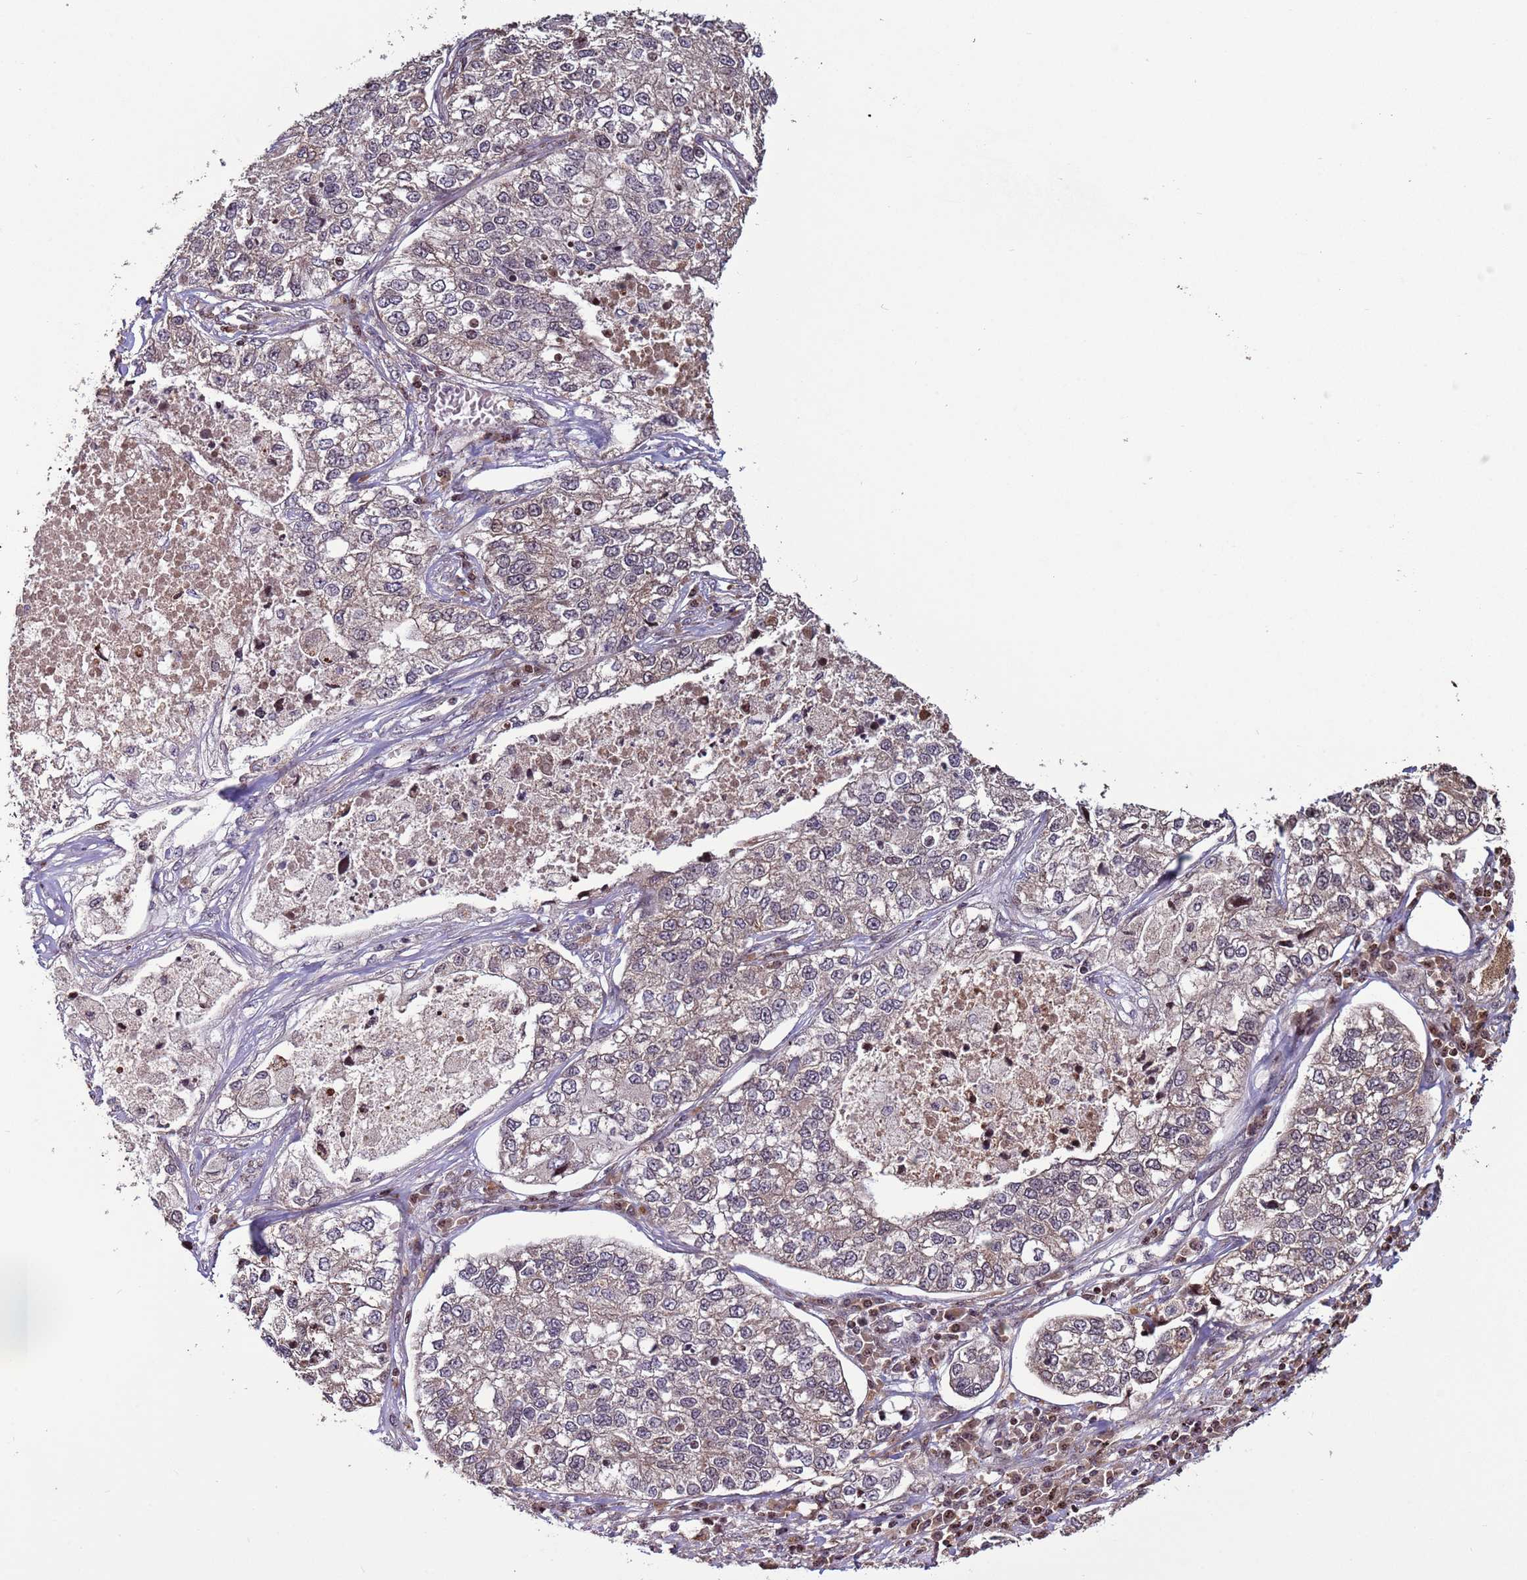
{"staining": {"intensity": "moderate", "quantity": "25%-75%", "location": "cytoplasmic/membranous"}, "tissue": "lung cancer", "cell_type": "Tumor cells", "image_type": "cancer", "snomed": [{"axis": "morphology", "description": "Adenocarcinoma, NOS"}, {"axis": "topography", "description": "Lung"}], "caption": "Human lung cancer (adenocarcinoma) stained for a protein (brown) demonstrates moderate cytoplasmic/membranous positive positivity in approximately 25%-75% of tumor cells.", "gene": "HGH1", "patient": {"sex": "male", "age": 49}}